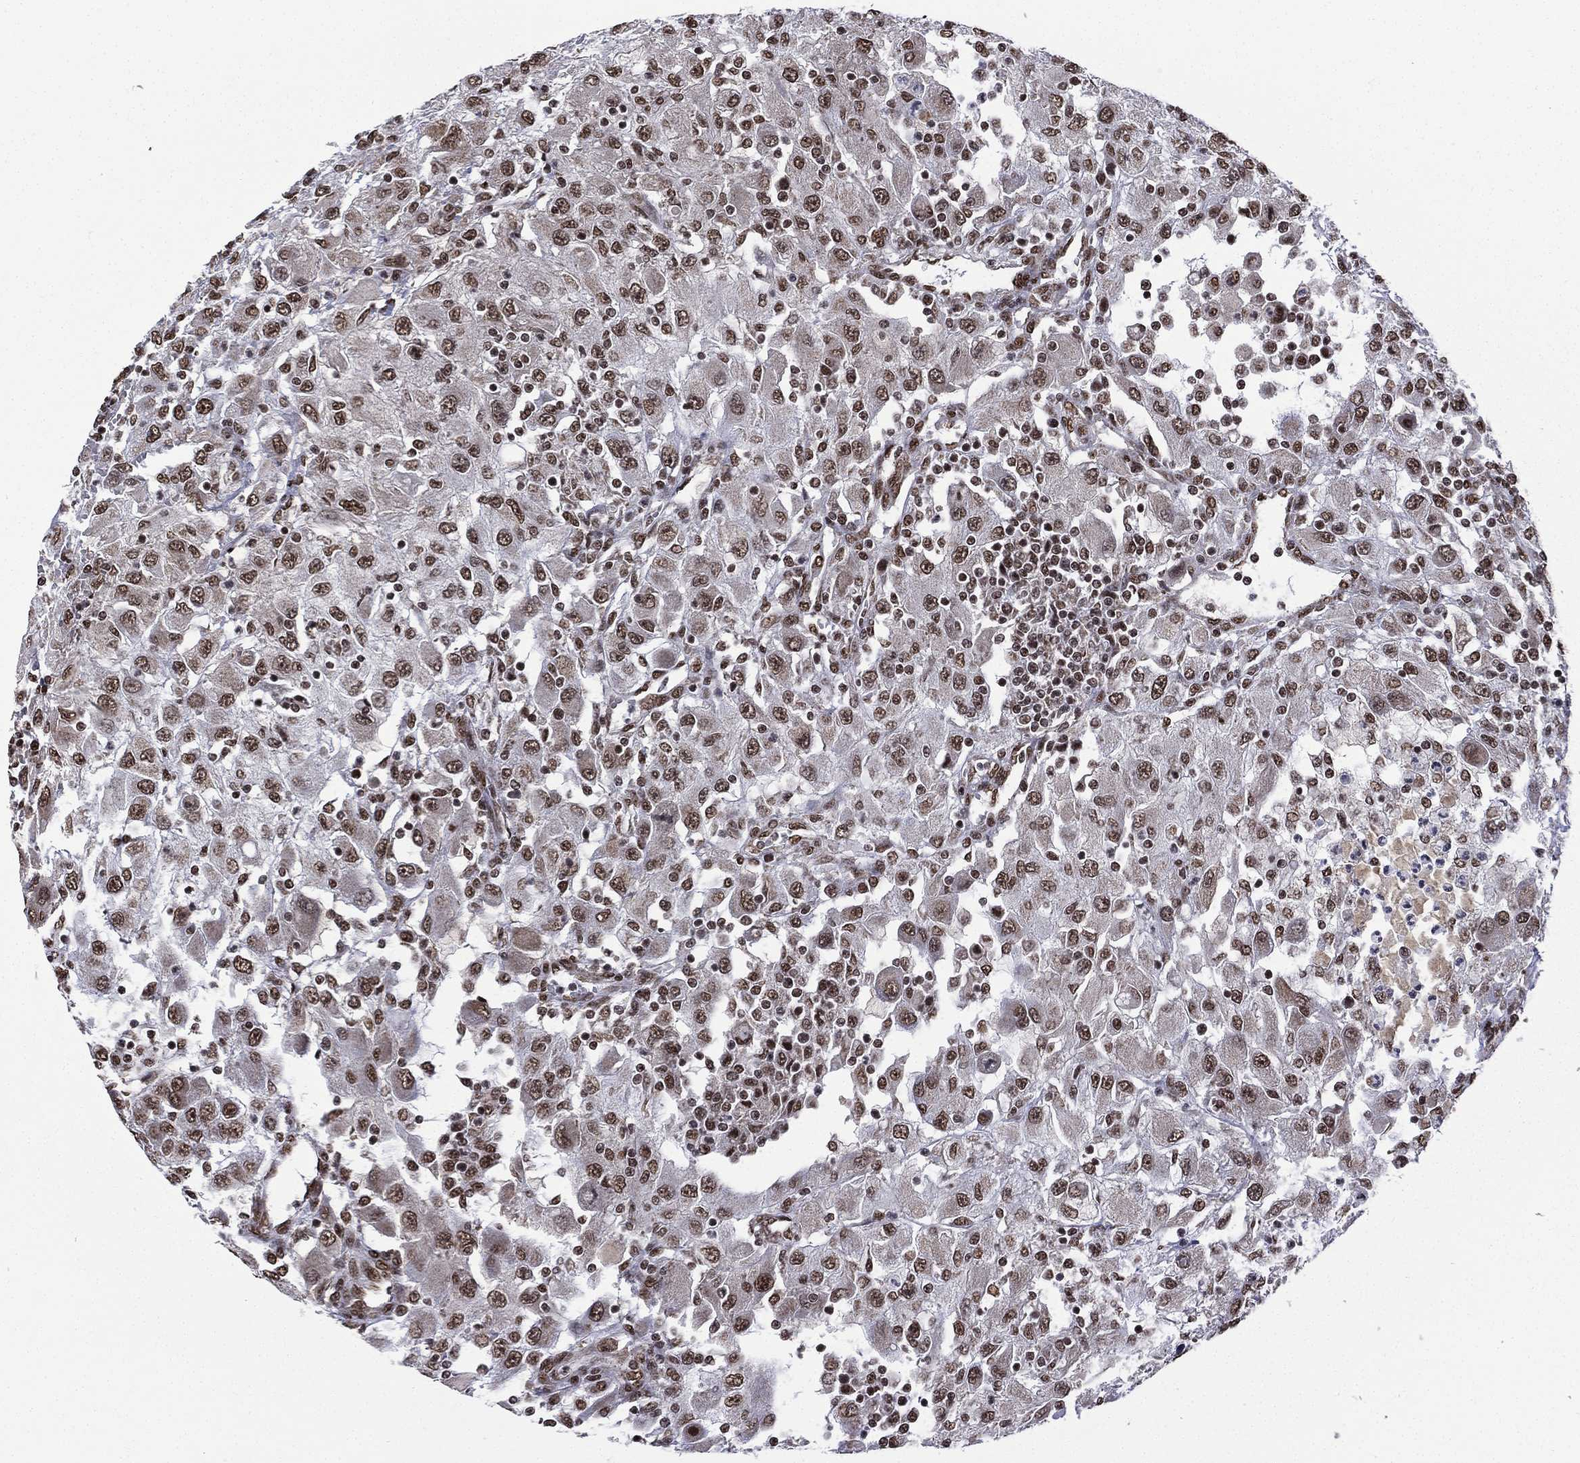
{"staining": {"intensity": "moderate", "quantity": ">75%", "location": "nuclear"}, "tissue": "renal cancer", "cell_type": "Tumor cells", "image_type": "cancer", "snomed": [{"axis": "morphology", "description": "Adenocarcinoma, NOS"}, {"axis": "topography", "description": "Kidney"}], "caption": "An image showing moderate nuclear positivity in approximately >75% of tumor cells in renal cancer, as visualized by brown immunohistochemical staining.", "gene": "C5orf24", "patient": {"sex": "female", "age": 67}}